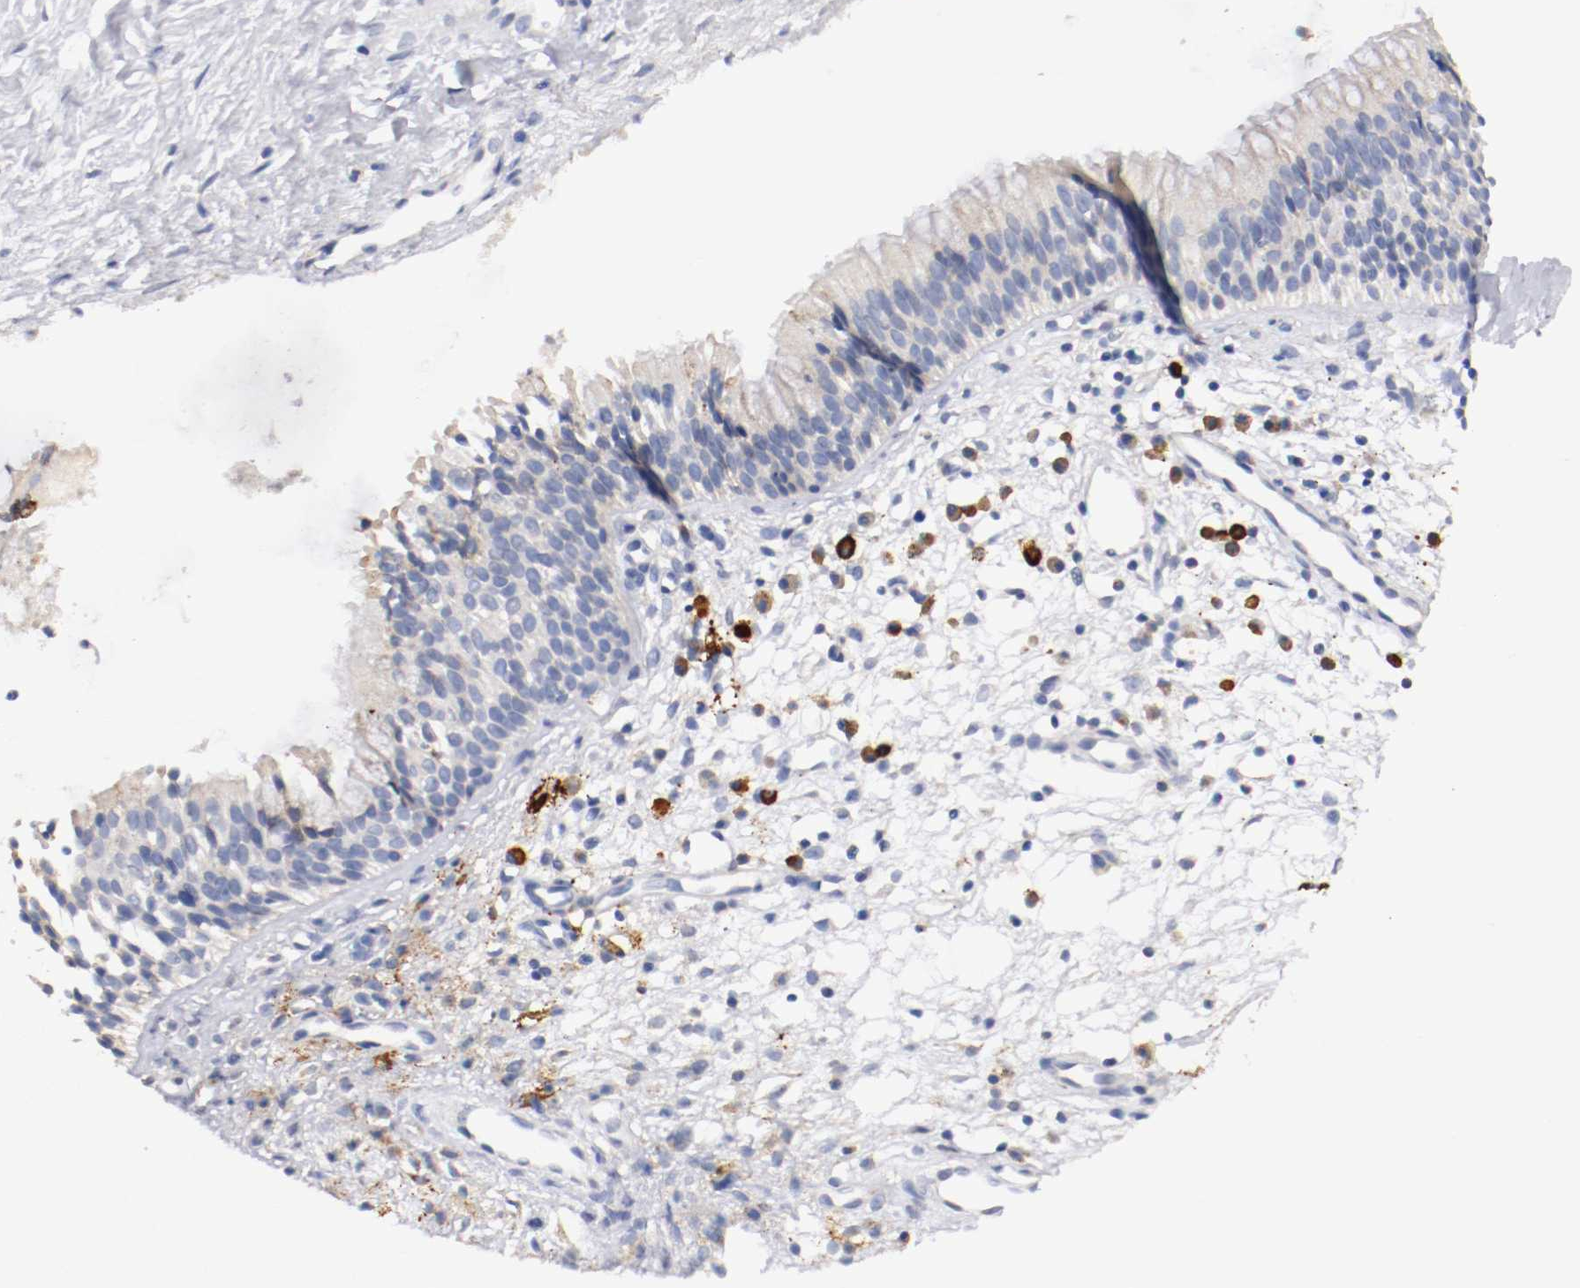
{"staining": {"intensity": "moderate", "quantity": ">75%", "location": "cytoplasmic/membranous"}, "tissue": "nasopharynx", "cell_type": "Respiratory epithelial cells", "image_type": "normal", "snomed": [{"axis": "morphology", "description": "Normal tissue, NOS"}, {"axis": "topography", "description": "Nasopharynx"}], "caption": "Immunohistochemistry (IHC) image of unremarkable nasopharynx stained for a protein (brown), which displays medium levels of moderate cytoplasmic/membranous positivity in about >75% of respiratory epithelial cells.", "gene": "TRAF2", "patient": {"sex": "male", "age": 21}}